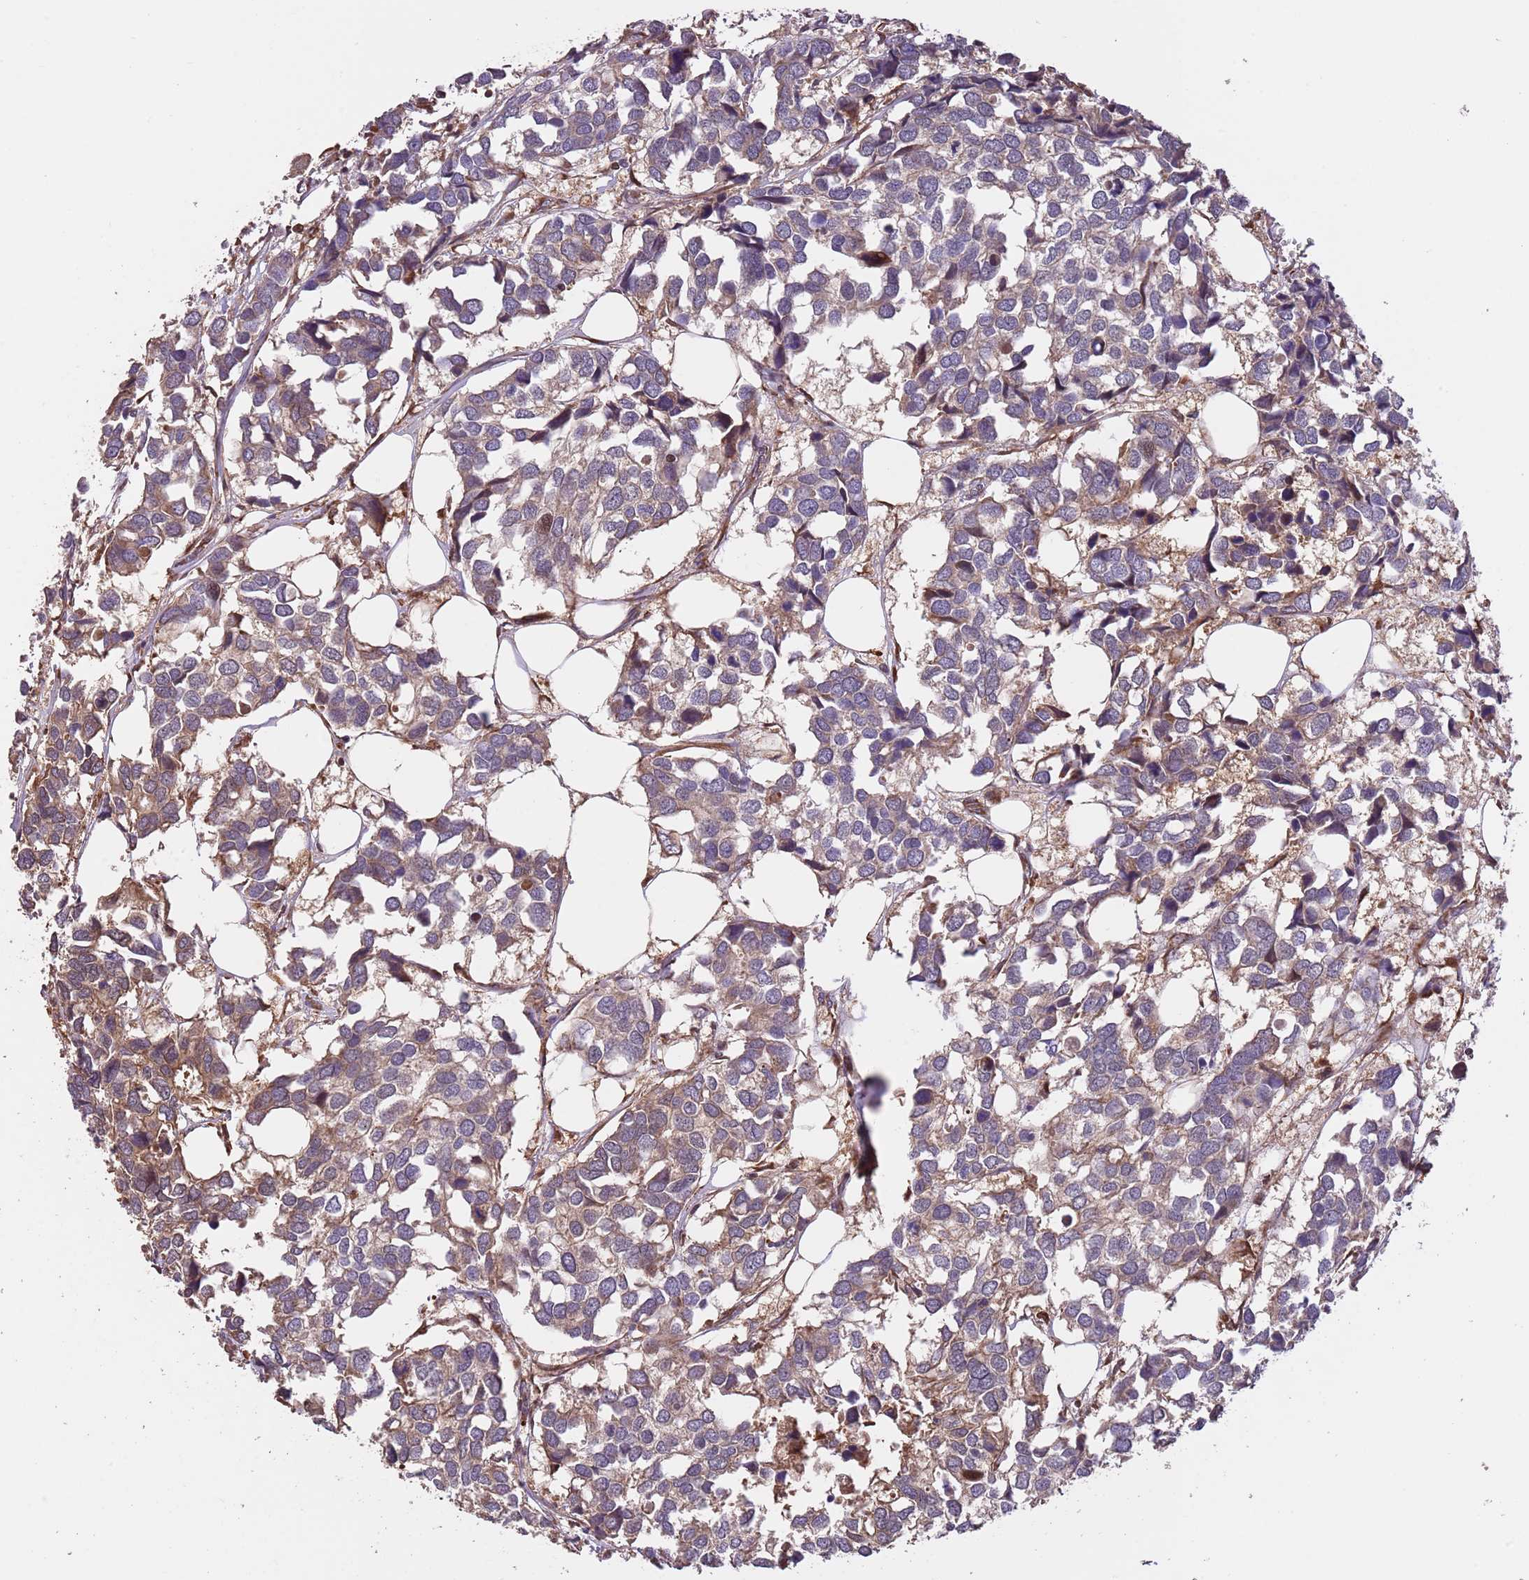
{"staining": {"intensity": "moderate", "quantity": ">75%", "location": "cytoplasmic/membranous"}, "tissue": "breast cancer", "cell_type": "Tumor cells", "image_type": "cancer", "snomed": [{"axis": "morphology", "description": "Duct carcinoma"}, {"axis": "topography", "description": "Breast"}], "caption": "Intraductal carcinoma (breast) was stained to show a protein in brown. There is medium levels of moderate cytoplasmic/membranous positivity in approximately >75% of tumor cells.", "gene": "FAM89B", "patient": {"sex": "female", "age": 83}}